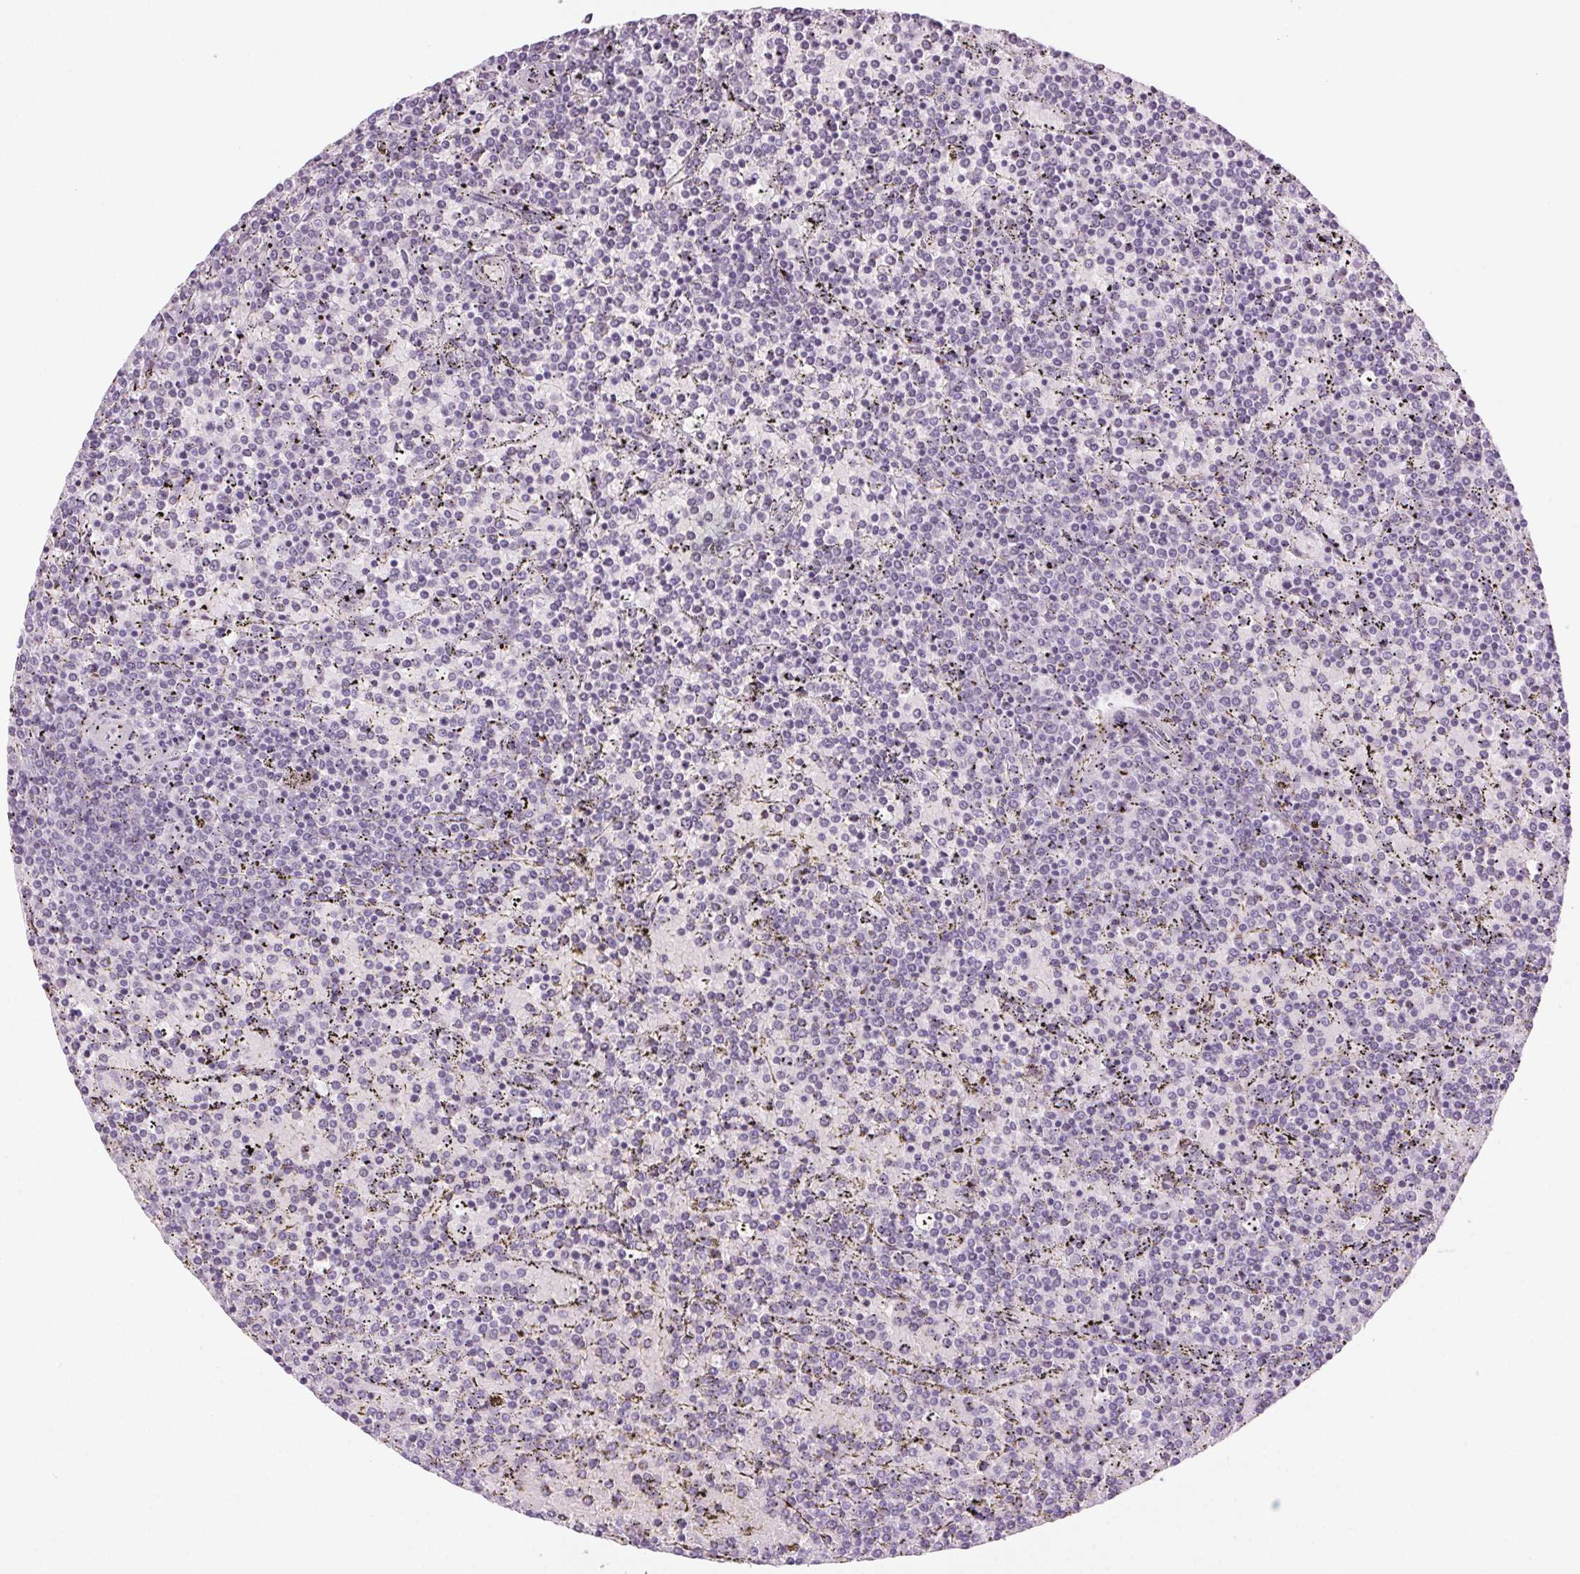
{"staining": {"intensity": "negative", "quantity": "none", "location": "none"}, "tissue": "lymphoma", "cell_type": "Tumor cells", "image_type": "cancer", "snomed": [{"axis": "morphology", "description": "Malignant lymphoma, non-Hodgkin's type, Low grade"}, {"axis": "topography", "description": "Spleen"}], "caption": "IHC of malignant lymphoma, non-Hodgkin's type (low-grade) displays no positivity in tumor cells.", "gene": "SLC6A19", "patient": {"sex": "female", "age": 77}}